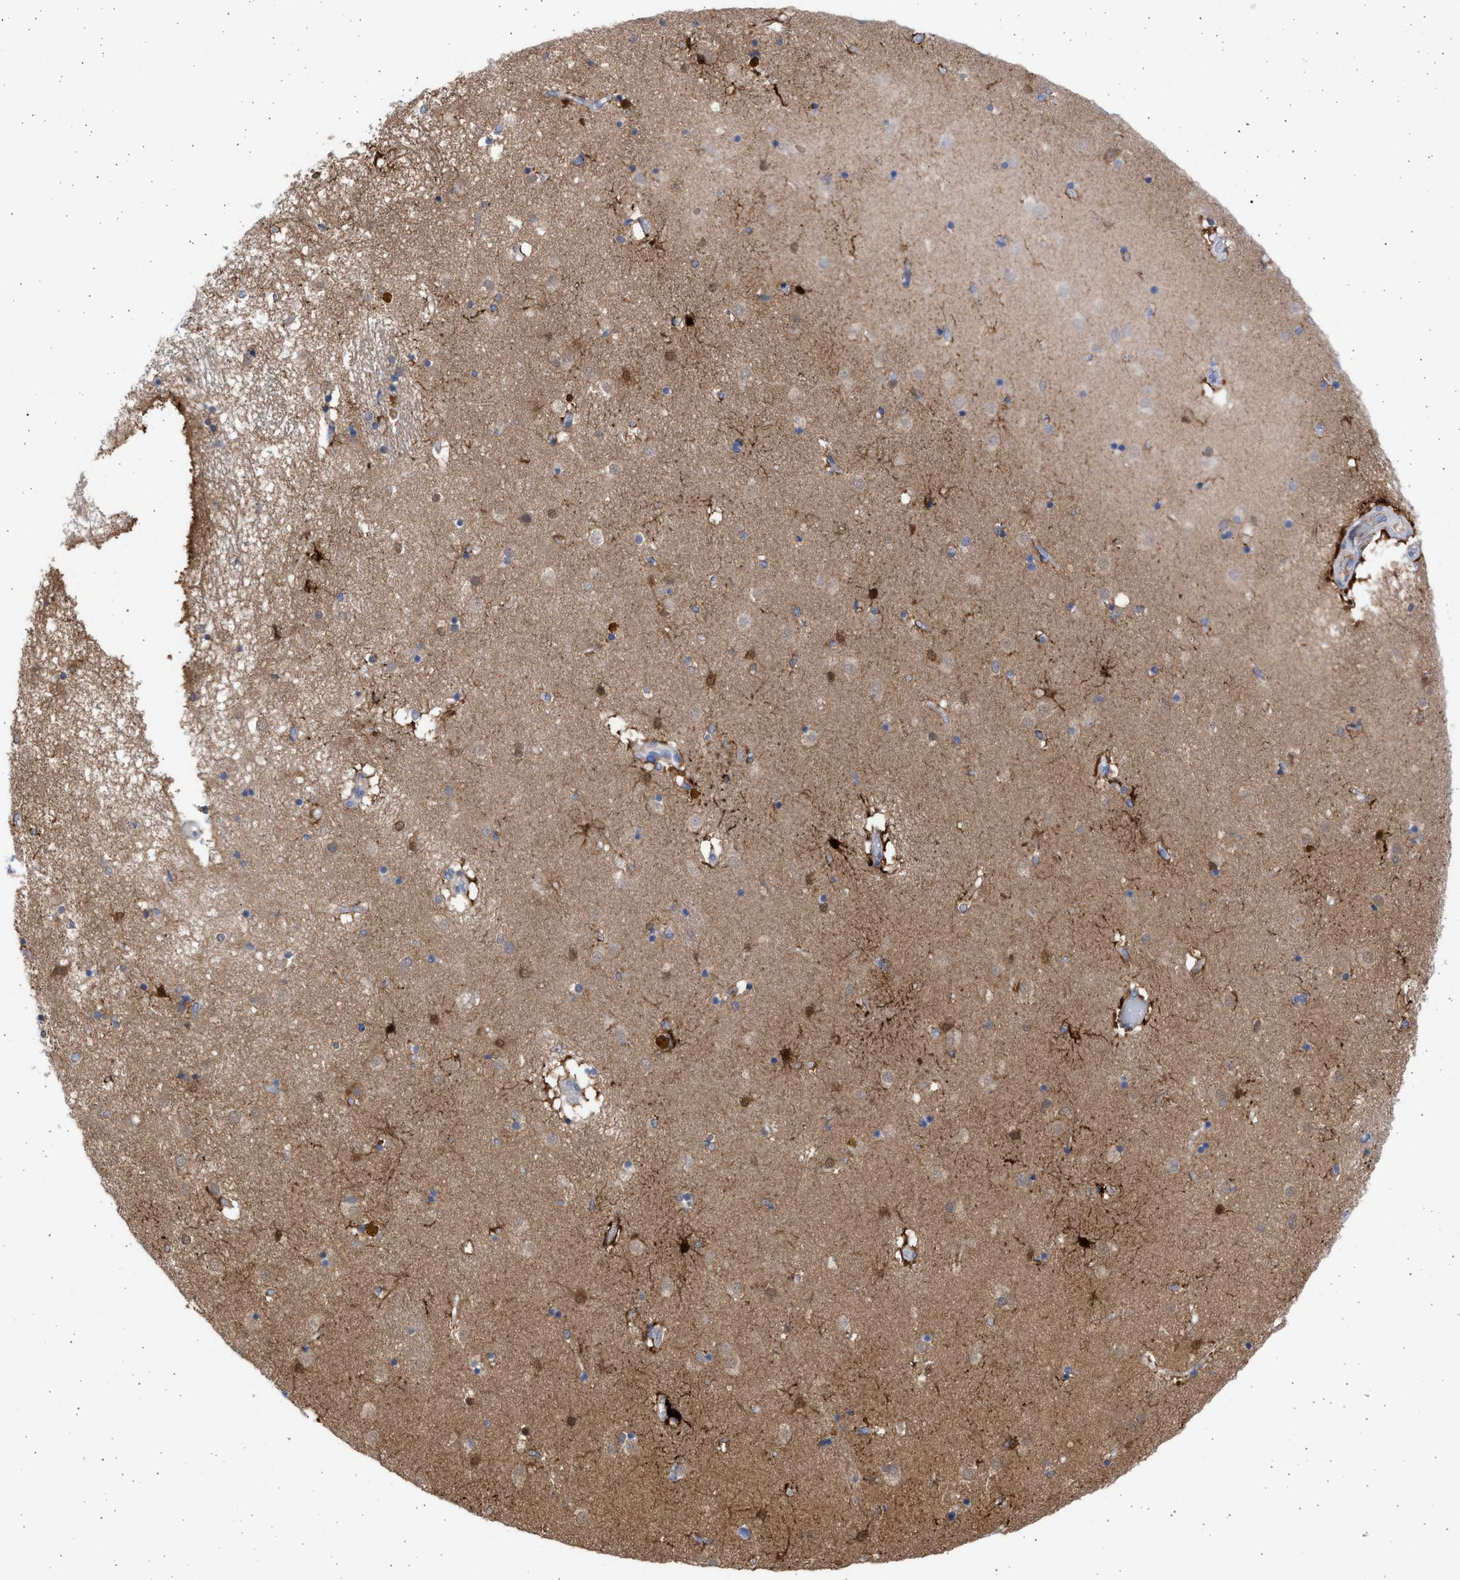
{"staining": {"intensity": "strong", "quantity": "<25%", "location": "cytoplasmic/membranous"}, "tissue": "caudate", "cell_type": "Glial cells", "image_type": "normal", "snomed": [{"axis": "morphology", "description": "Normal tissue, NOS"}, {"axis": "topography", "description": "Lateral ventricle wall"}], "caption": "Glial cells exhibit medium levels of strong cytoplasmic/membranous positivity in approximately <25% of cells in unremarkable caudate. (Stains: DAB in brown, nuclei in blue, Microscopy: brightfield microscopy at high magnification).", "gene": "ALDOC", "patient": {"sex": "male", "age": 70}}